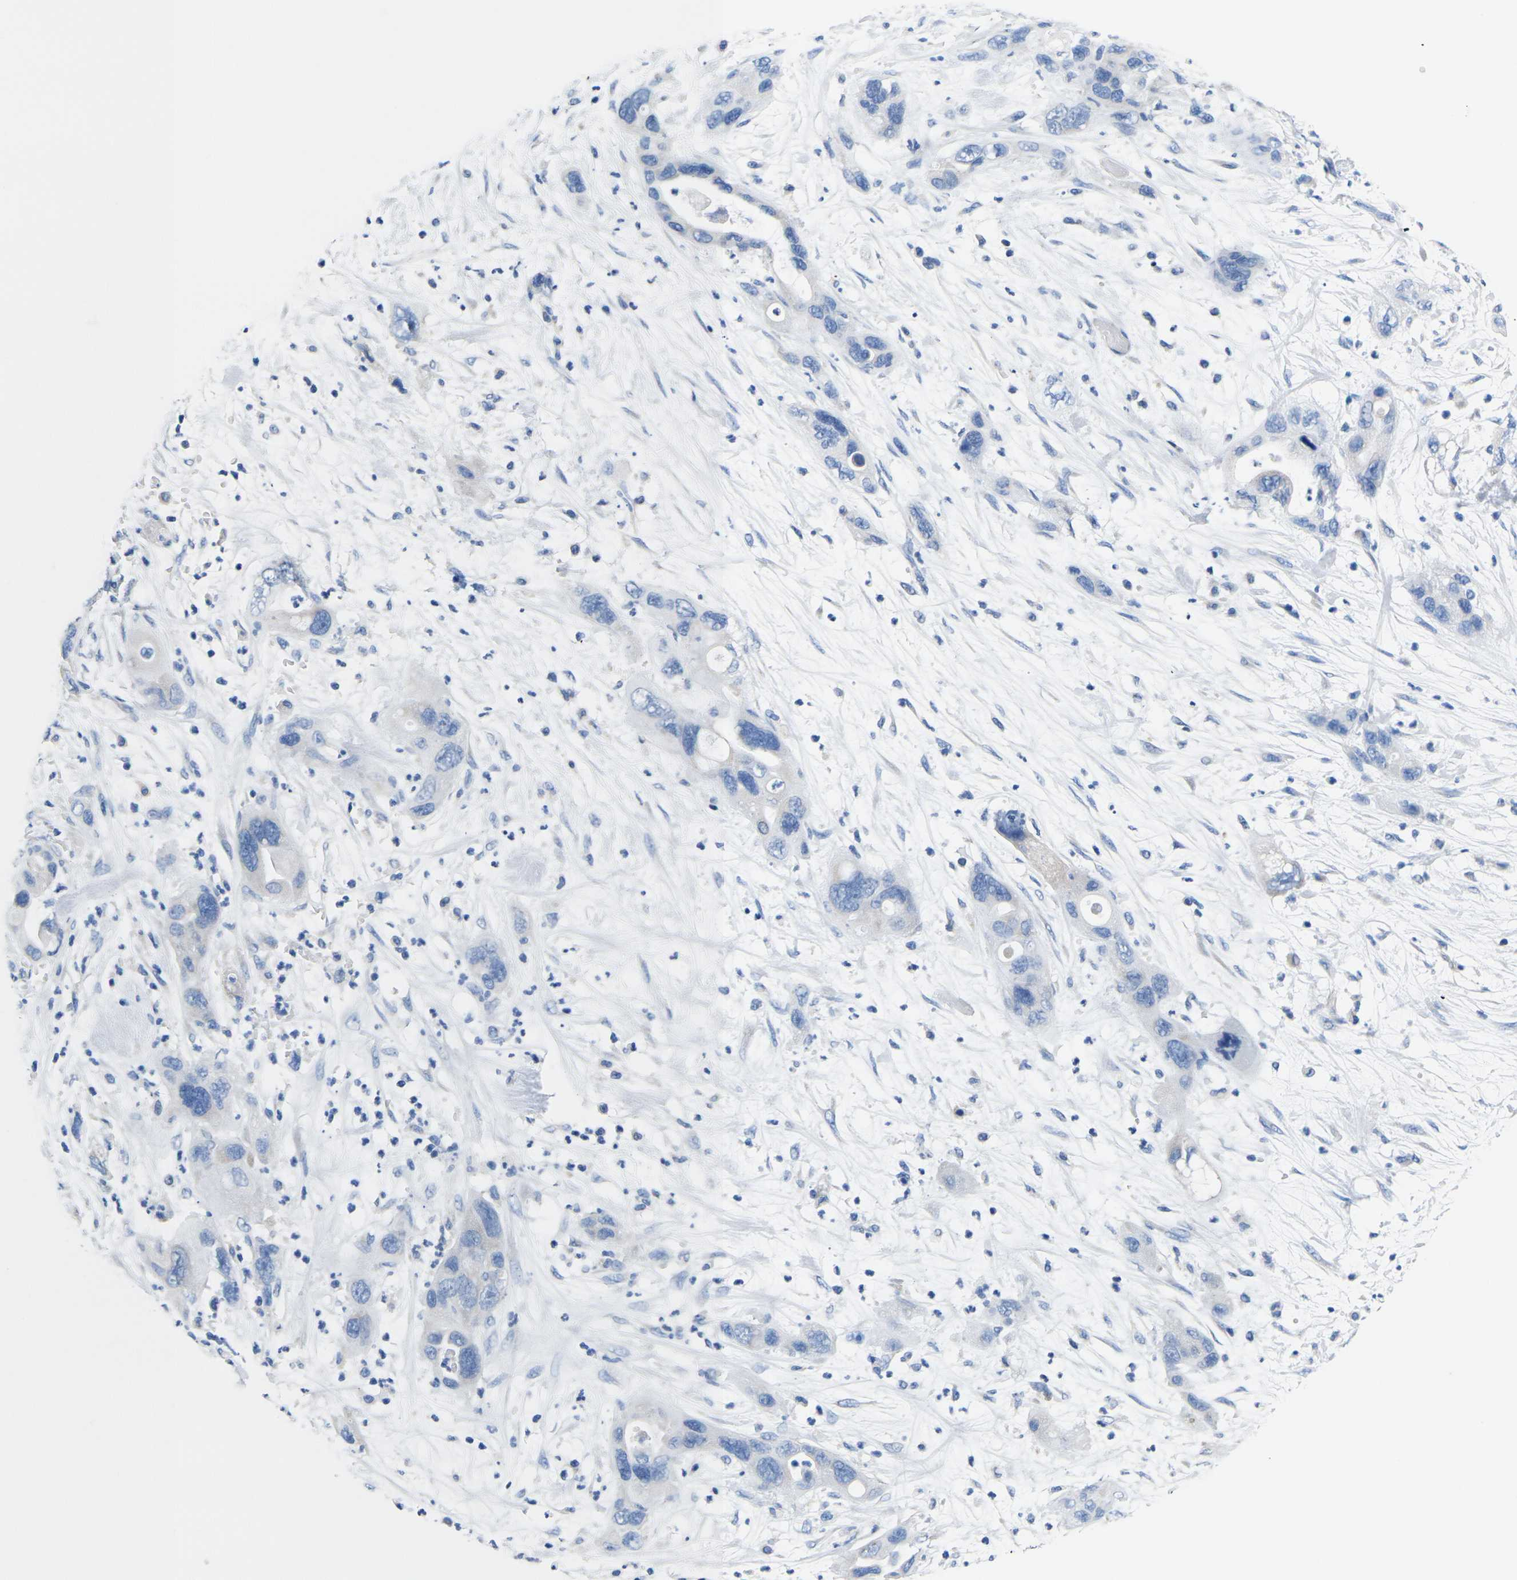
{"staining": {"intensity": "negative", "quantity": "none", "location": "none"}, "tissue": "pancreatic cancer", "cell_type": "Tumor cells", "image_type": "cancer", "snomed": [{"axis": "morphology", "description": "Adenocarcinoma, NOS"}, {"axis": "topography", "description": "Pancreas"}], "caption": "A micrograph of adenocarcinoma (pancreatic) stained for a protein demonstrates no brown staining in tumor cells.", "gene": "TMEM204", "patient": {"sex": "female", "age": 71}}